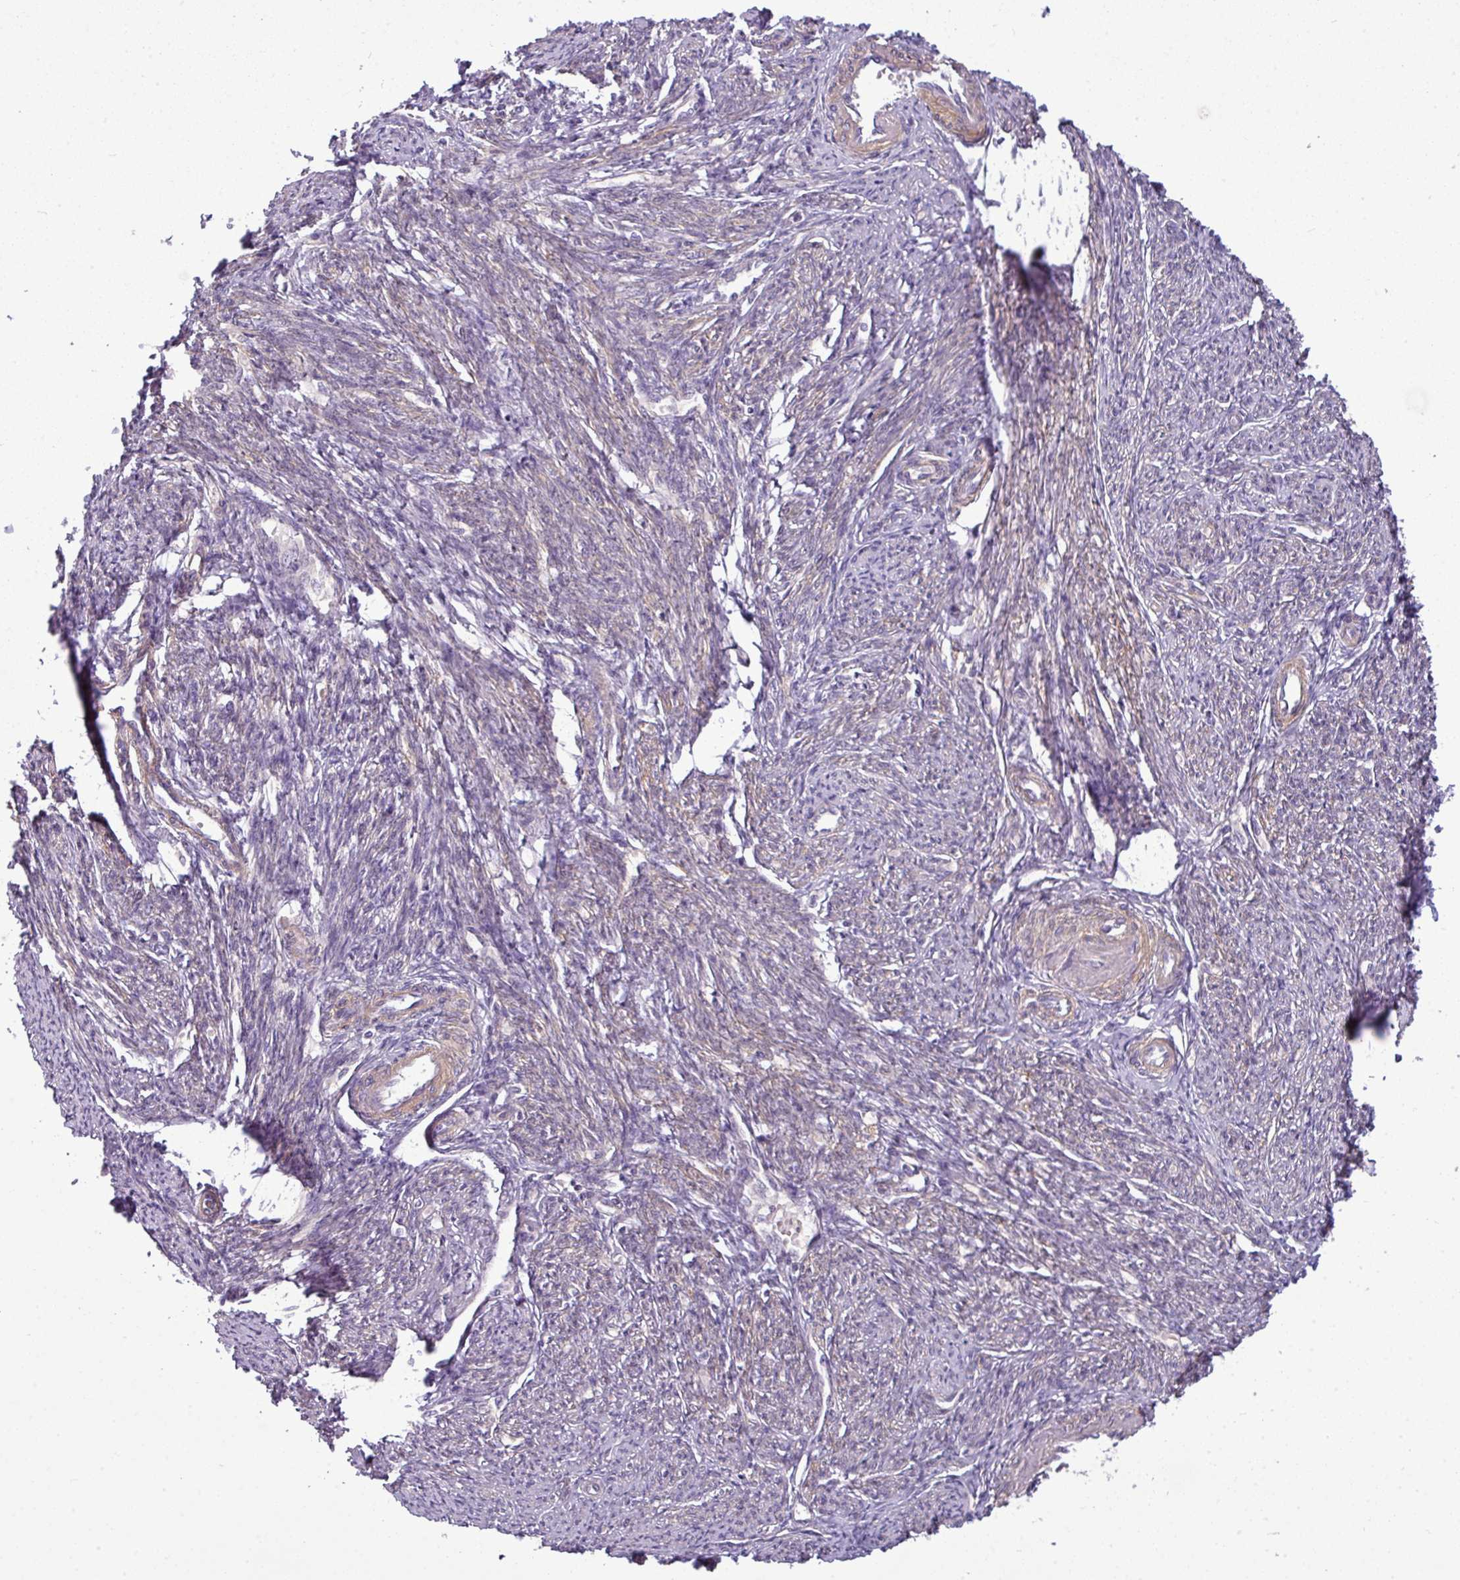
{"staining": {"intensity": "moderate", "quantity": "25%-75%", "location": "cytoplasmic/membranous"}, "tissue": "smooth muscle", "cell_type": "Smooth muscle cells", "image_type": "normal", "snomed": [{"axis": "morphology", "description": "Normal tissue, NOS"}, {"axis": "topography", "description": "Smooth muscle"}, {"axis": "topography", "description": "Fallopian tube"}], "caption": "Brown immunohistochemical staining in benign human smooth muscle demonstrates moderate cytoplasmic/membranous positivity in about 25%-75% of smooth muscle cells.", "gene": "ZNF35", "patient": {"sex": "female", "age": 59}}